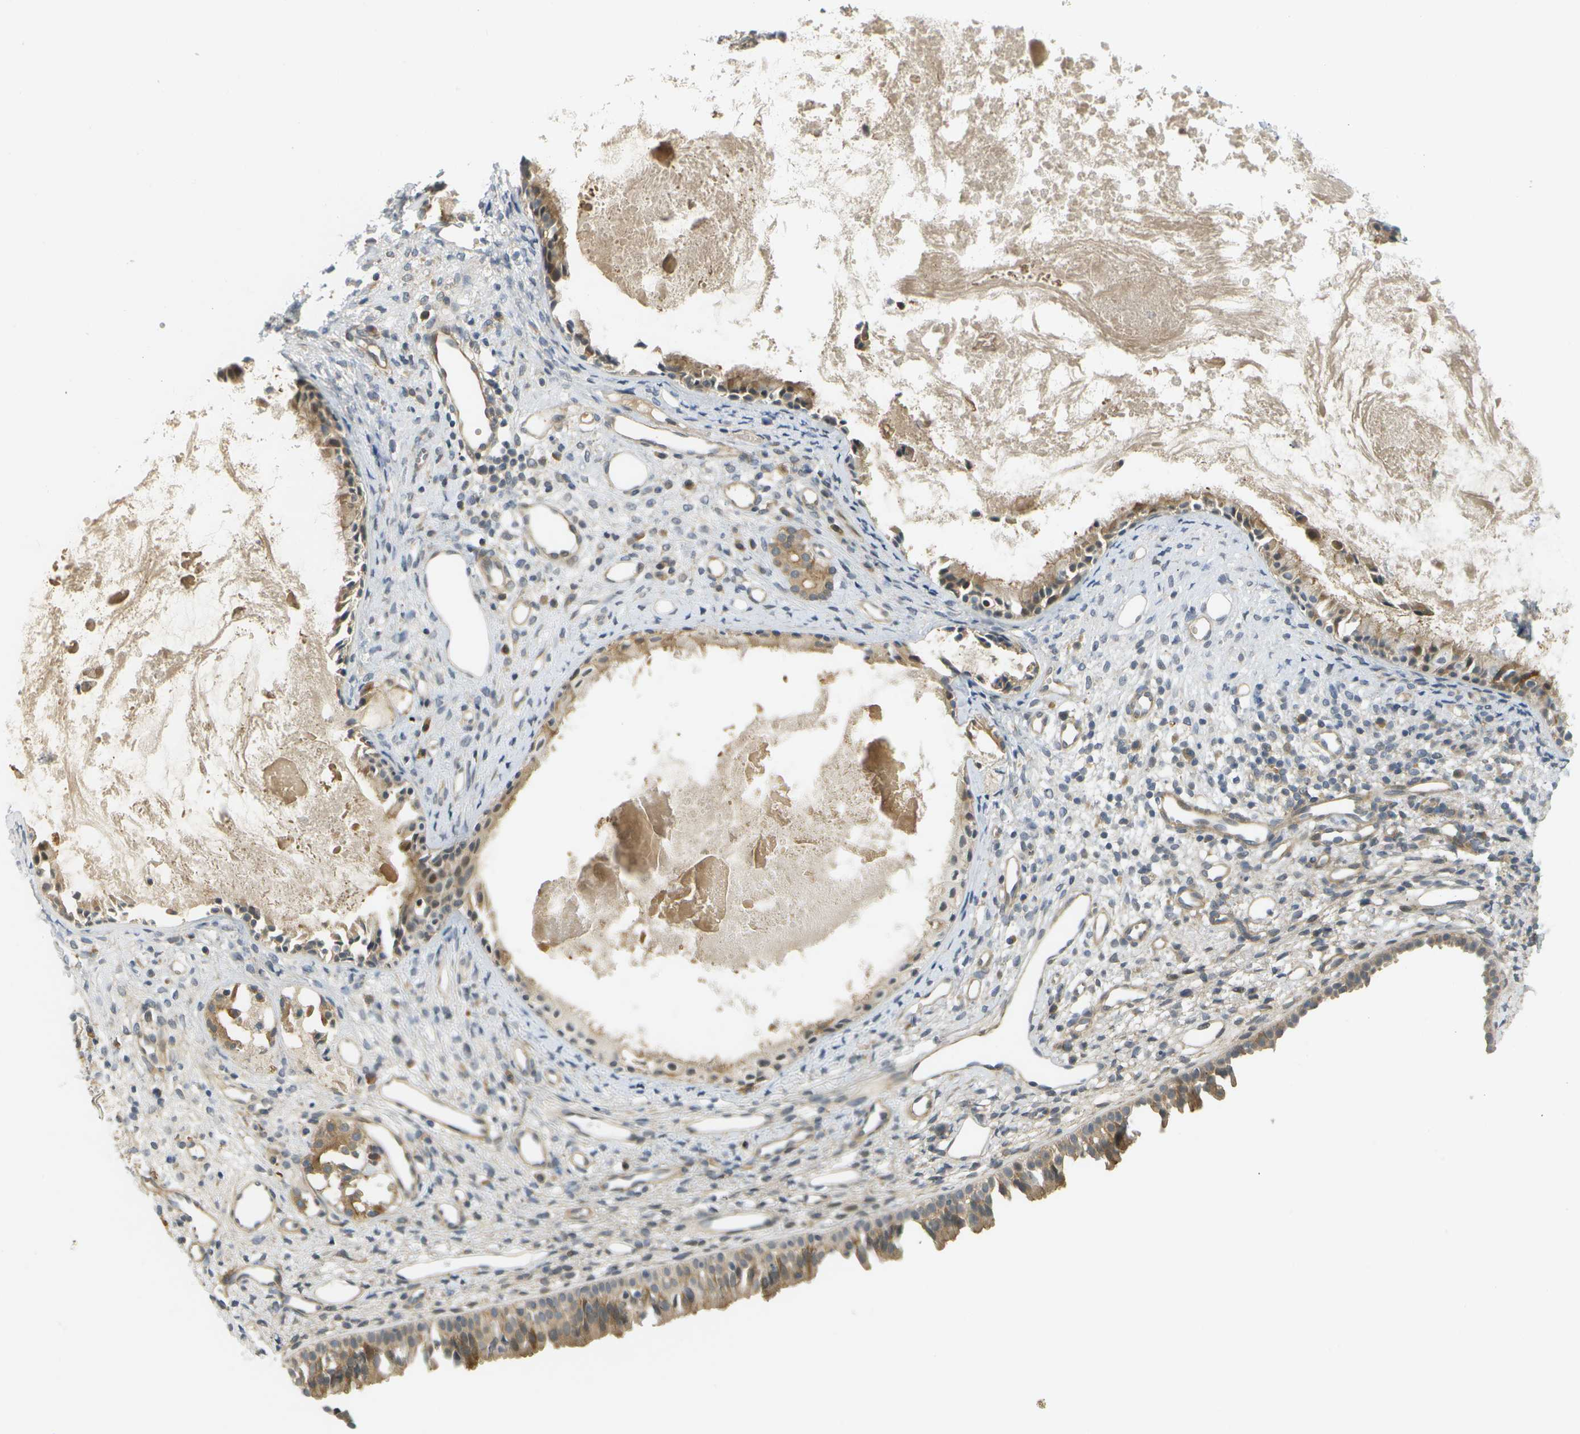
{"staining": {"intensity": "moderate", "quantity": ">75%", "location": "cytoplasmic/membranous"}, "tissue": "nasopharynx", "cell_type": "Respiratory epithelial cells", "image_type": "normal", "snomed": [{"axis": "morphology", "description": "Normal tissue, NOS"}, {"axis": "topography", "description": "Nasopharynx"}], "caption": "Nasopharynx stained with immunohistochemistry (IHC) reveals moderate cytoplasmic/membranous staining in about >75% of respiratory epithelial cells. The staining was performed using DAB to visualize the protein expression in brown, while the nuclei were stained in blue with hematoxylin (Magnification: 20x).", "gene": "WNK2", "patient": {"sex": "male", "age": 22}}